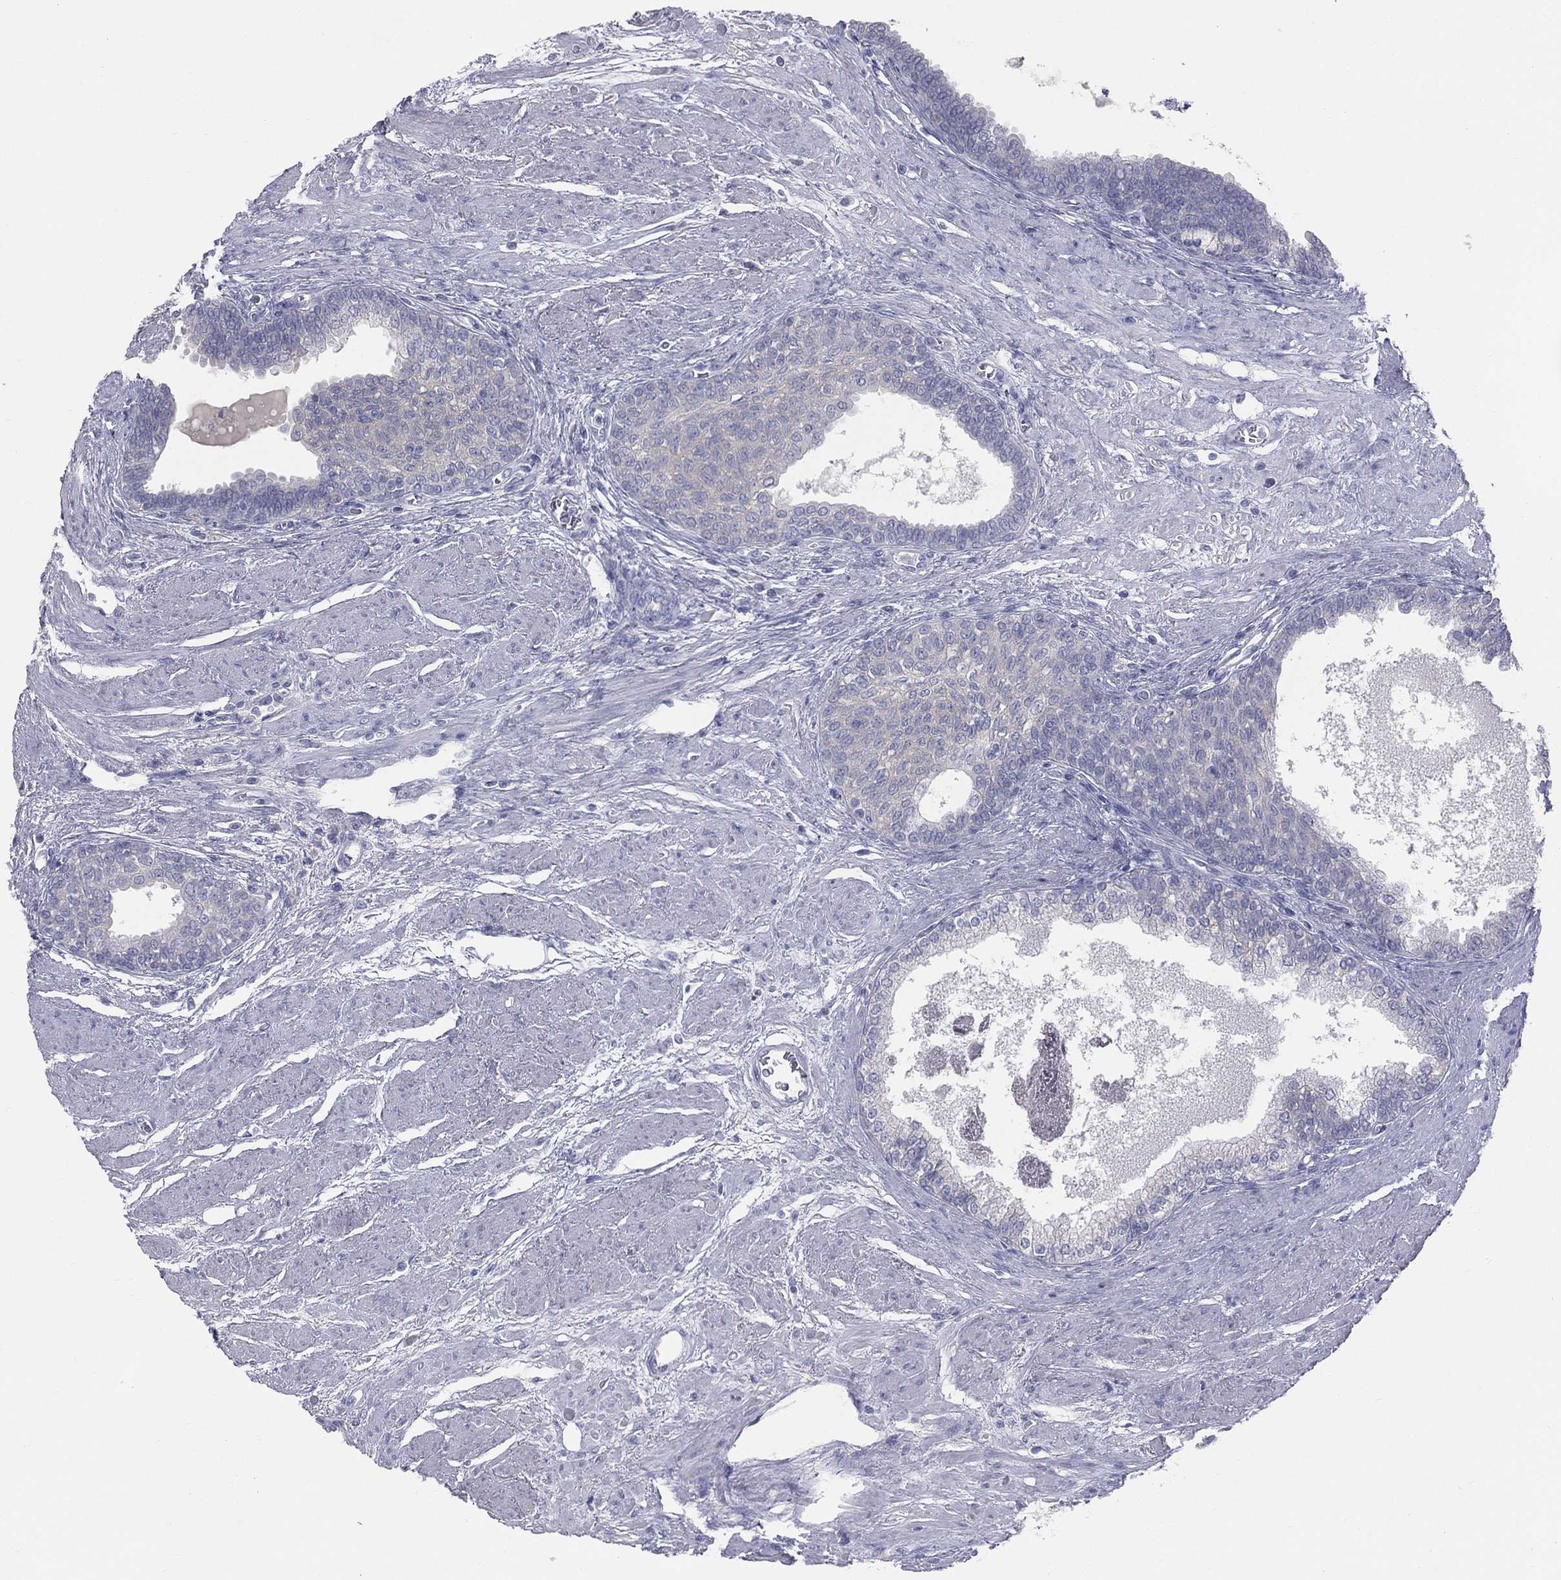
{"staining": {"intensity": "negative", "quantity": "none", "location": "none"}, "tissue": "prostate cancer", "cell_type": "Tumor cells", "image_type": "cancer", "snomed": [{"axis": "morphology", "description": "Adenocarcinoma, NOS"}, {"axis": "topography", "description": "Prostate and seminal vesicle, NOS"}, {"axis": "topography", "description": "Prostate"}], "caption": "IHC image of human prostate cancer (adenocarcinoma) stained for a protein (brown), which shows no positivity in tumor cells.", "gene": "STK31", "patient": {"sex": "male", "age": 62}}